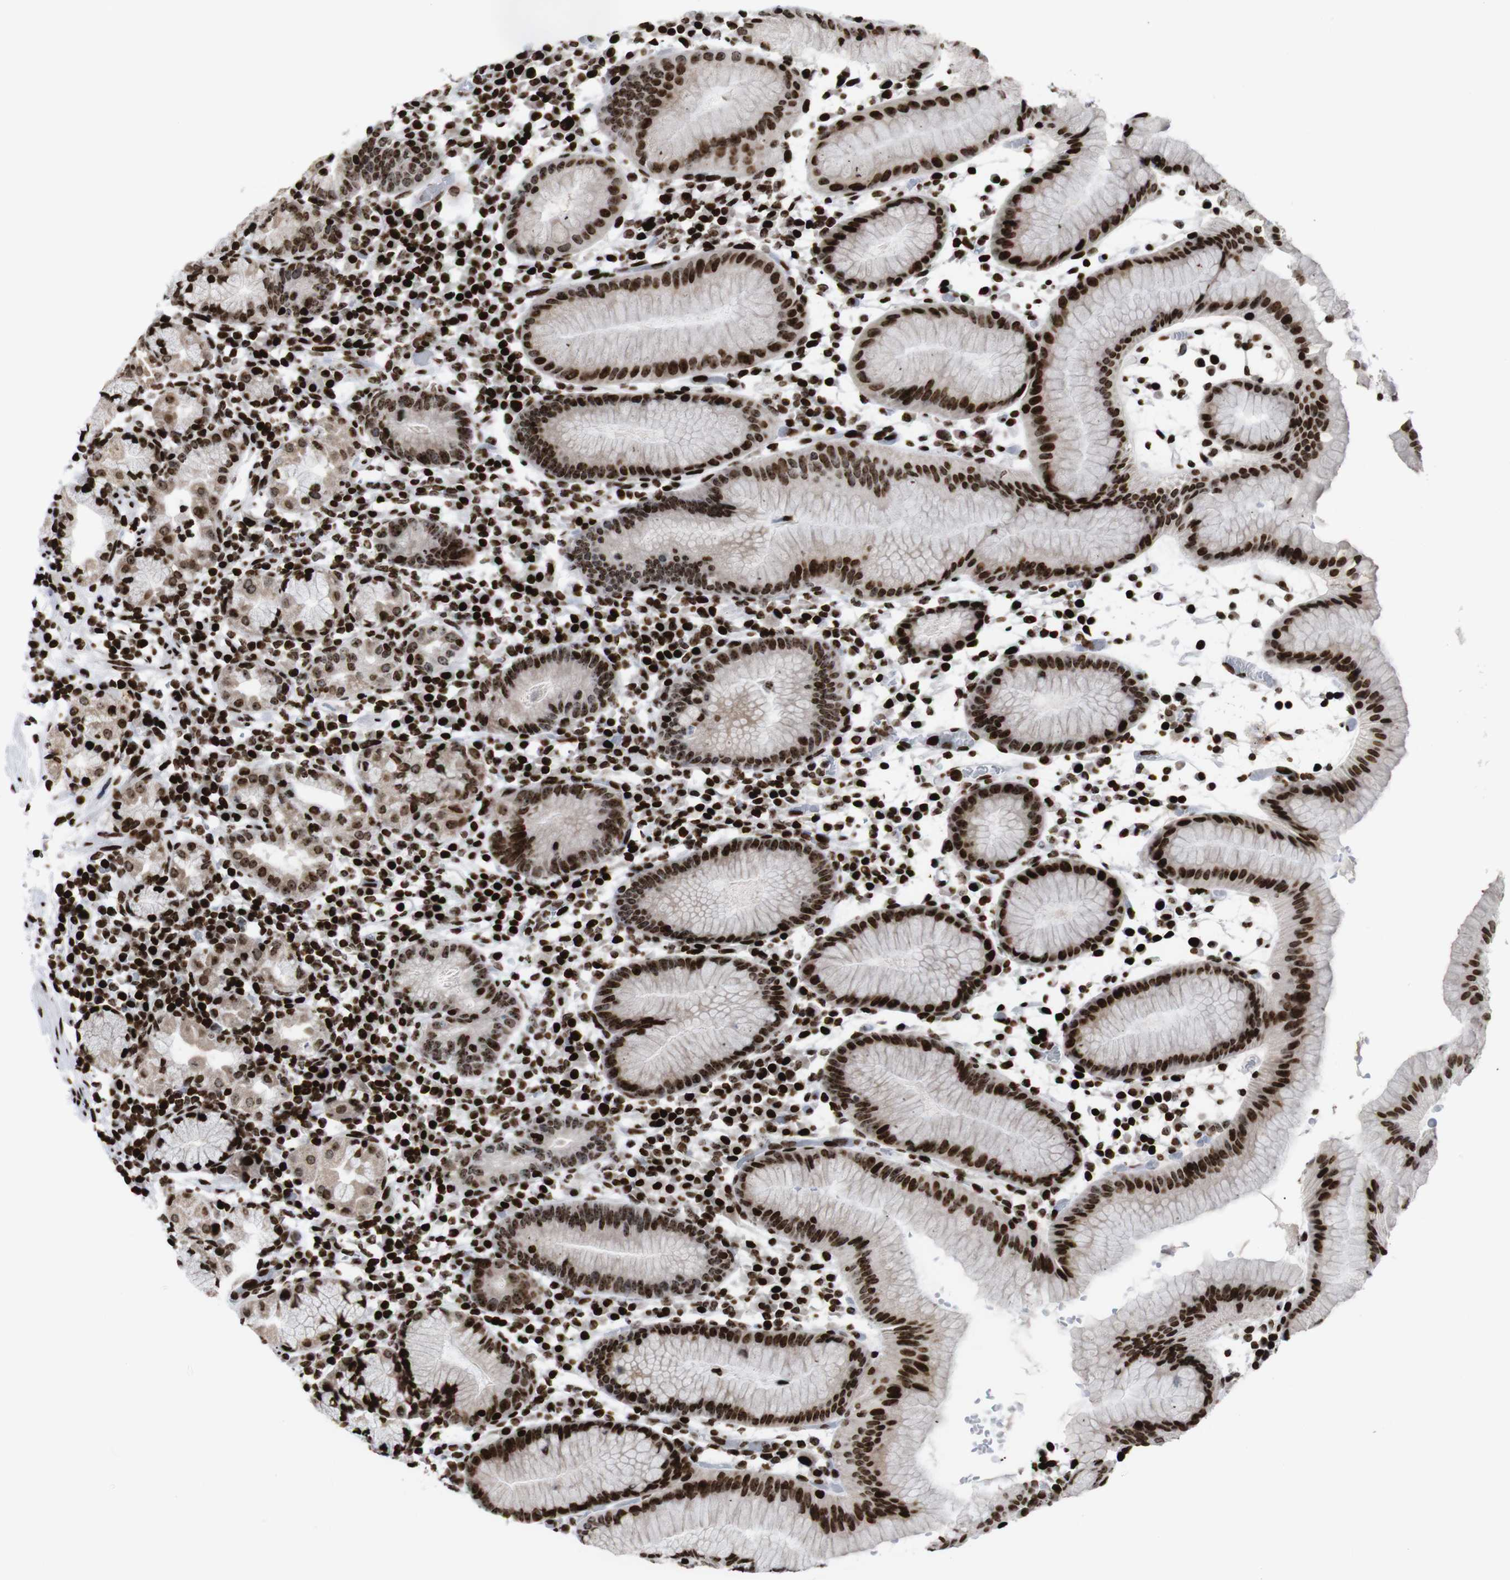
{"staining": {"intensity": "strong", "quantity": ">75%", "location": "cytoplasmic/membranous,nuclear"}, "tissue": "stomach", "cell_type": "Glandular cells", "image_type": "normal", "snomed": [{"axis": "morphology", "description": "Normal tissue, NOS"}, {"axis": "topography", "description": "Stomach"}, {"axis": "topography", "description": "Stomach, lower"}], "caption": "IHC micrograph of unremarkable stomach stained for a protein (brown), which reveals high levels of strong cytoplasmic/membranous,nuclear staining in about >75% of glandular cells.", "gene": "H1", "patient": {"sex": "female", "age": 75}}